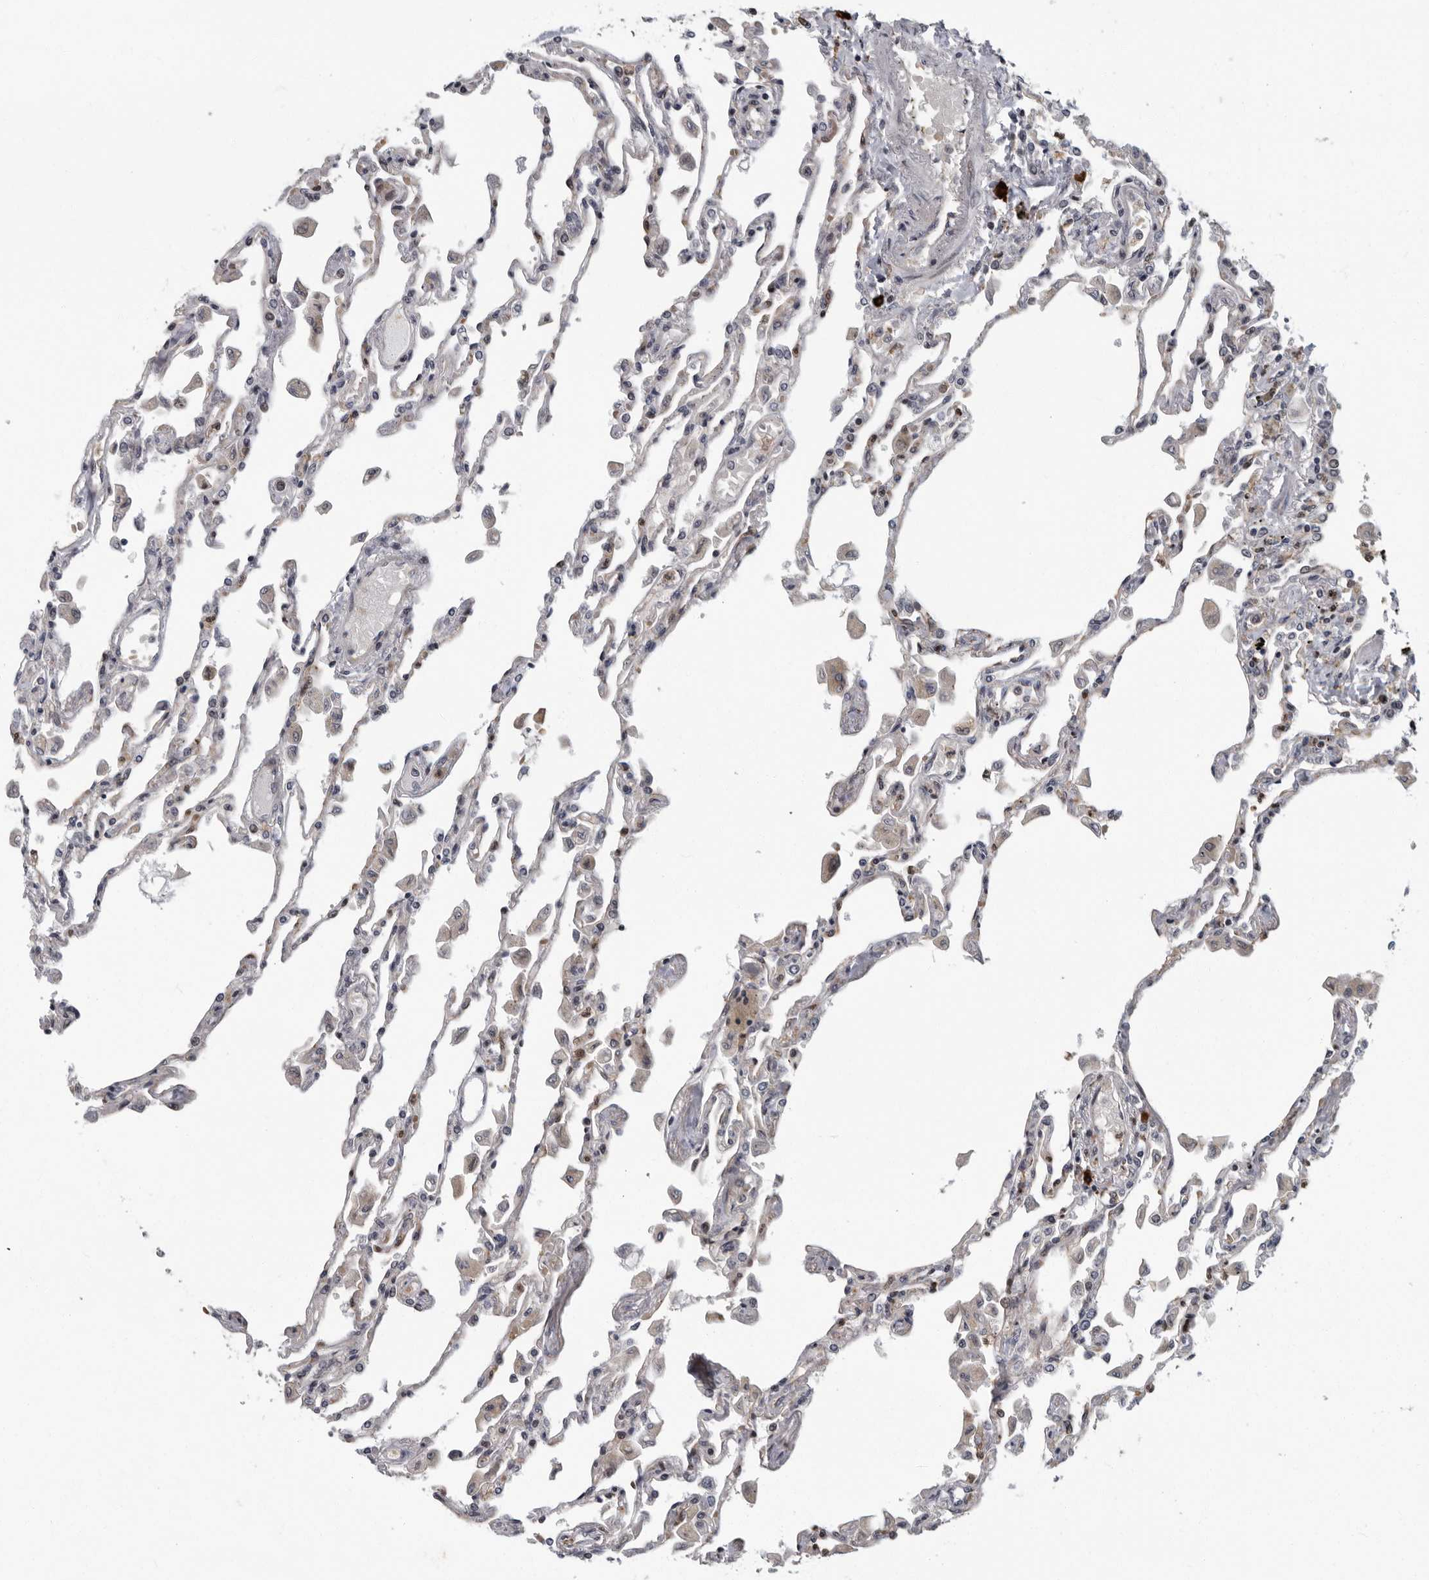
{"staining": {"intensity": "moderate", "quantity": "<25%", "location": "cytoplasmic/membranous"}, "tissue": "lung", "cell_type": "Alveolar cells", "image_type": "normal", "snomed": [{"axis": "morphology", "description": "Normal tissue, NOS"}, {"axis": "topography", "description": "Bronchus"}, {"axis": "topography", "description": "Lung"}], "caption": "Immunohistochemical staining of normal human lung reveals <25% levels of moderate cytoplasmic/membranous protein staining in approximately <25% of alveolar cells. (DAB IHC, brown staining for protein, blue staining for nuclei).", "gene": "PDCD11", "patient": {"sex": "female", "age": 49}}